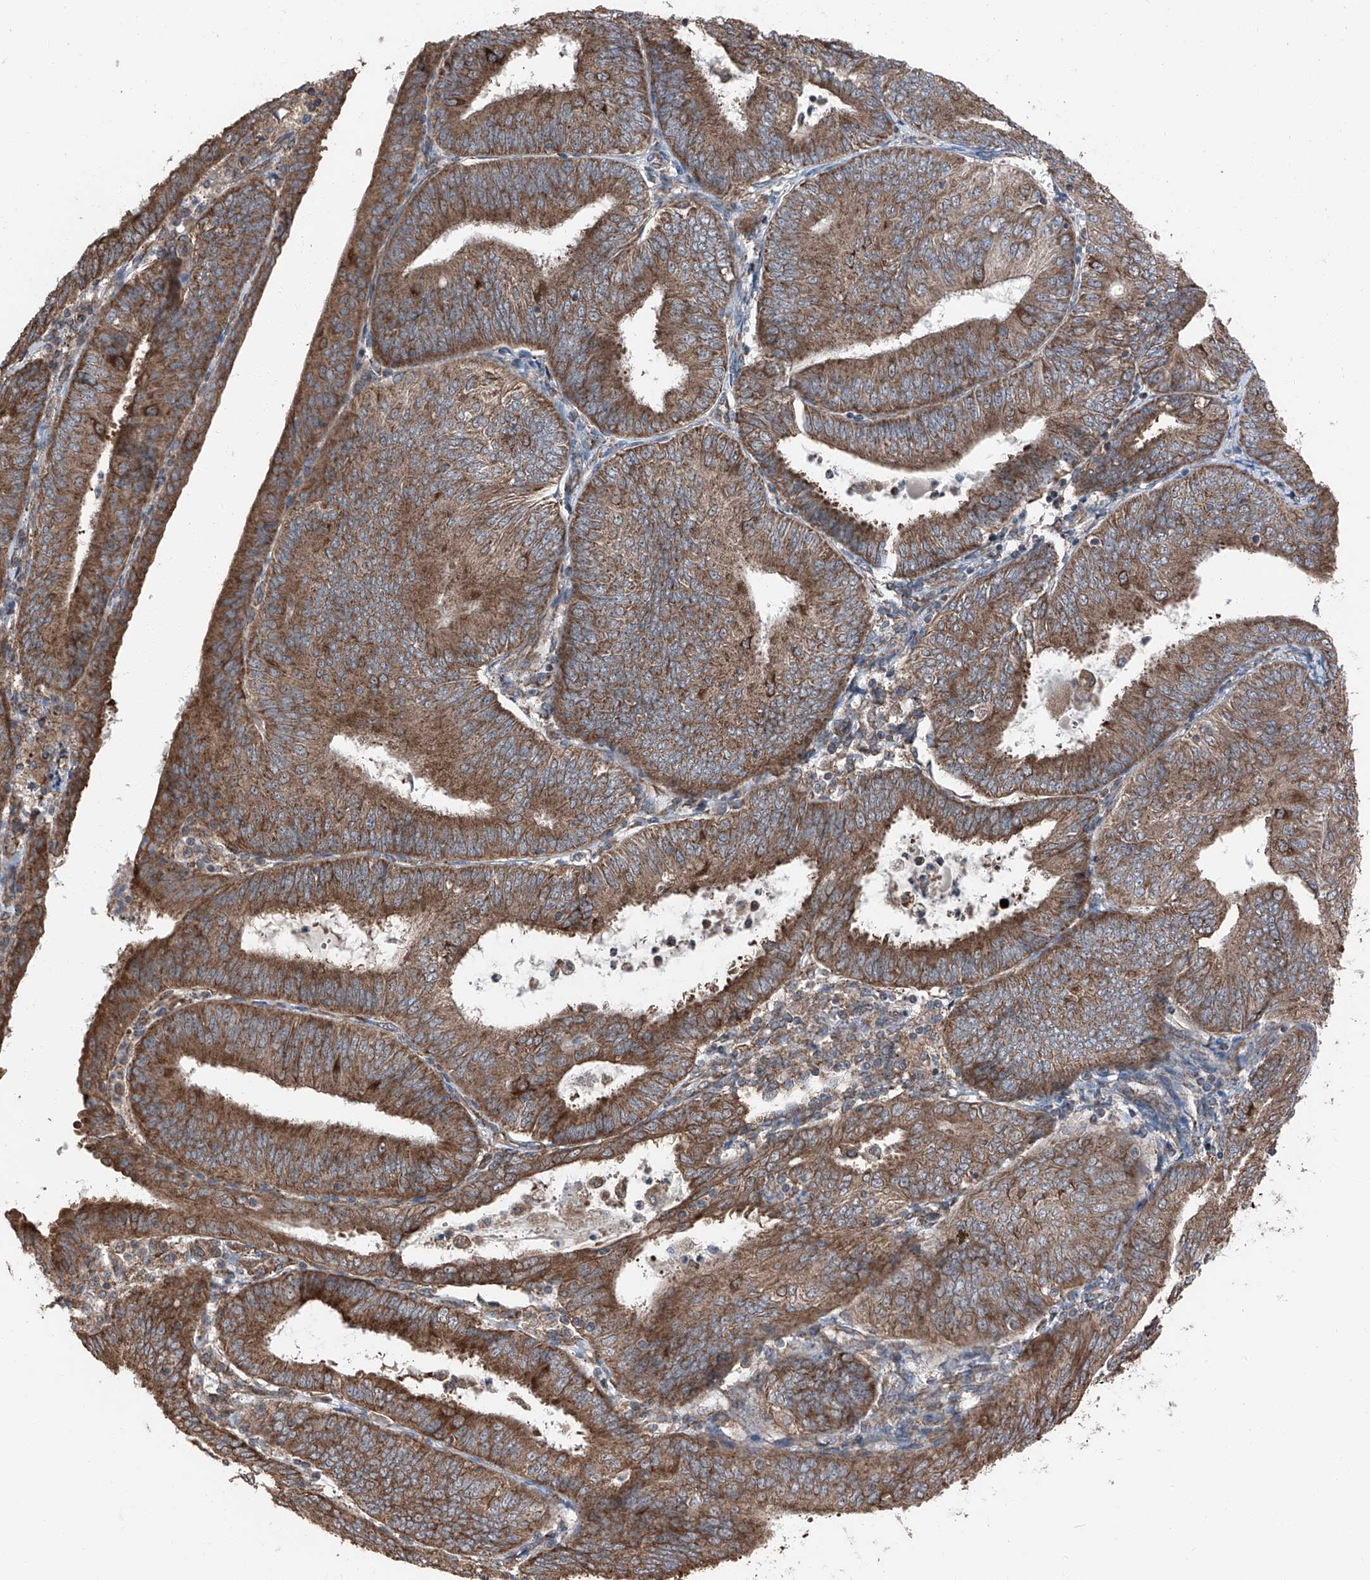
{"staining": {"intensity": "moderate", "quantity": ">75%", "location": "cytoplasmic/membranous"}, "tissue": "endometrial cancer", "cell_type": "Tumor cells", "image_type": "cancer", "snomed": [{"axis": "morphology", "description": "Adenocarcinoma, NOS"}, {"axis": "topography", "description": "Endometrium"}], "caption": "IHC (DAB) staining of adenocarcinoma (endometrial) displays moderate cytoplasmic/membranous protein positivity in approximately >75% of tumor cells.", "gene": "LIMK1", "patient": {"sex": "female", "age": 58}}